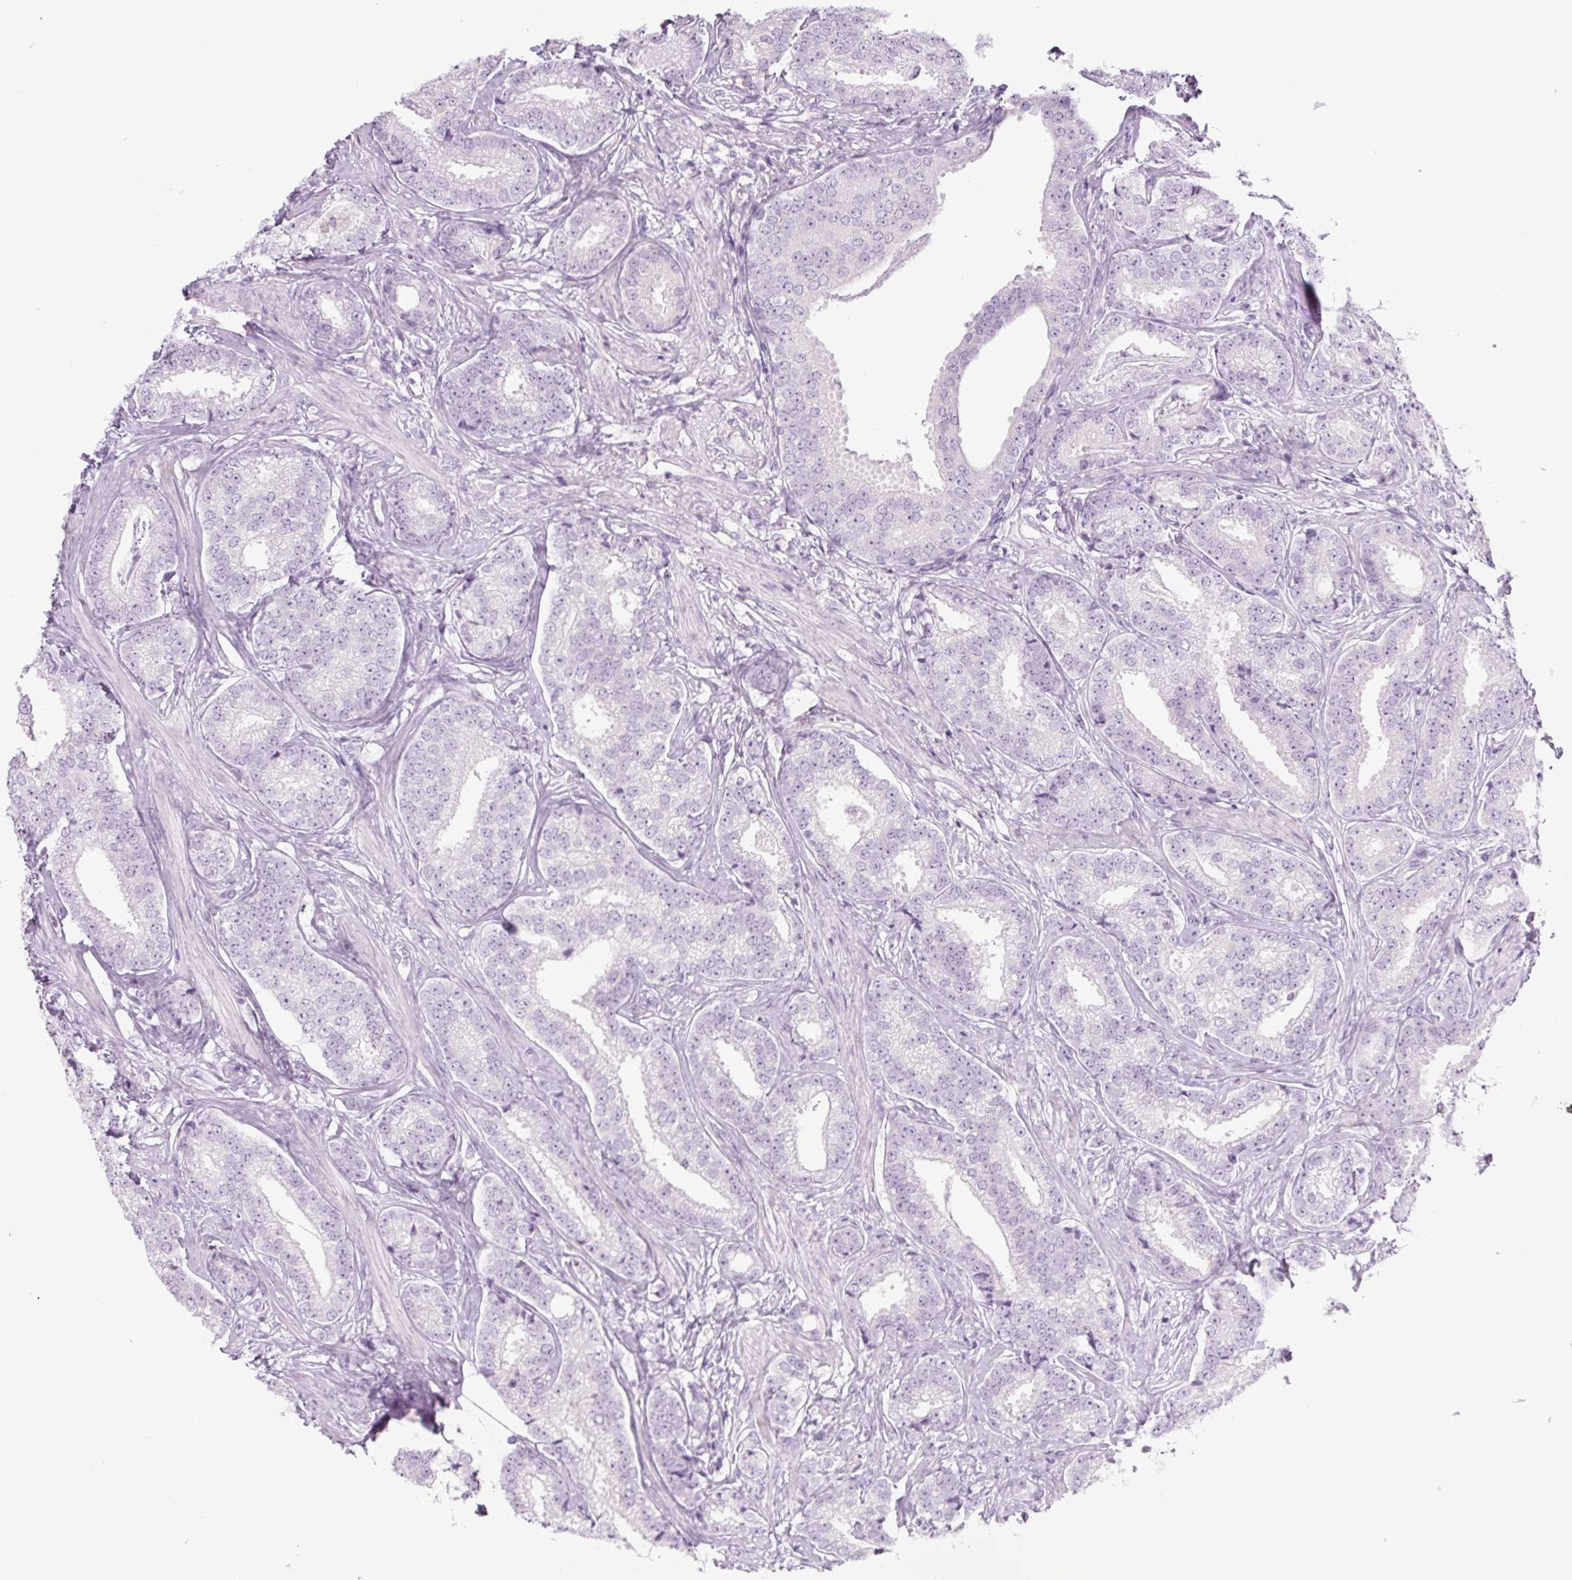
{"staining": {"intensity": "negative", "quantity": "none", "location": "none"}, "tissue": "prostate cancer", "cell_type": "Tumor cells", "image_type": "cancer", "snomed": [{"axis": "morphology", "description": "Adenocarcinoma, Low grade"}, {"axis": "topography", "description": "Prostate"}], "caption": "IHC micrograph of neoplastic tissue: prostate cancer (low-grade adenocarcinoma) stained with DAB (3,3'-diaminobenzidine) displays no significant protein positivity in tumor cells. (DAB immunohistochemistry (IHC) visualized using brightfield microscopy, high magnification).", "gene": "COL9A2", "patient": {"sex": "male", "age": 63}}